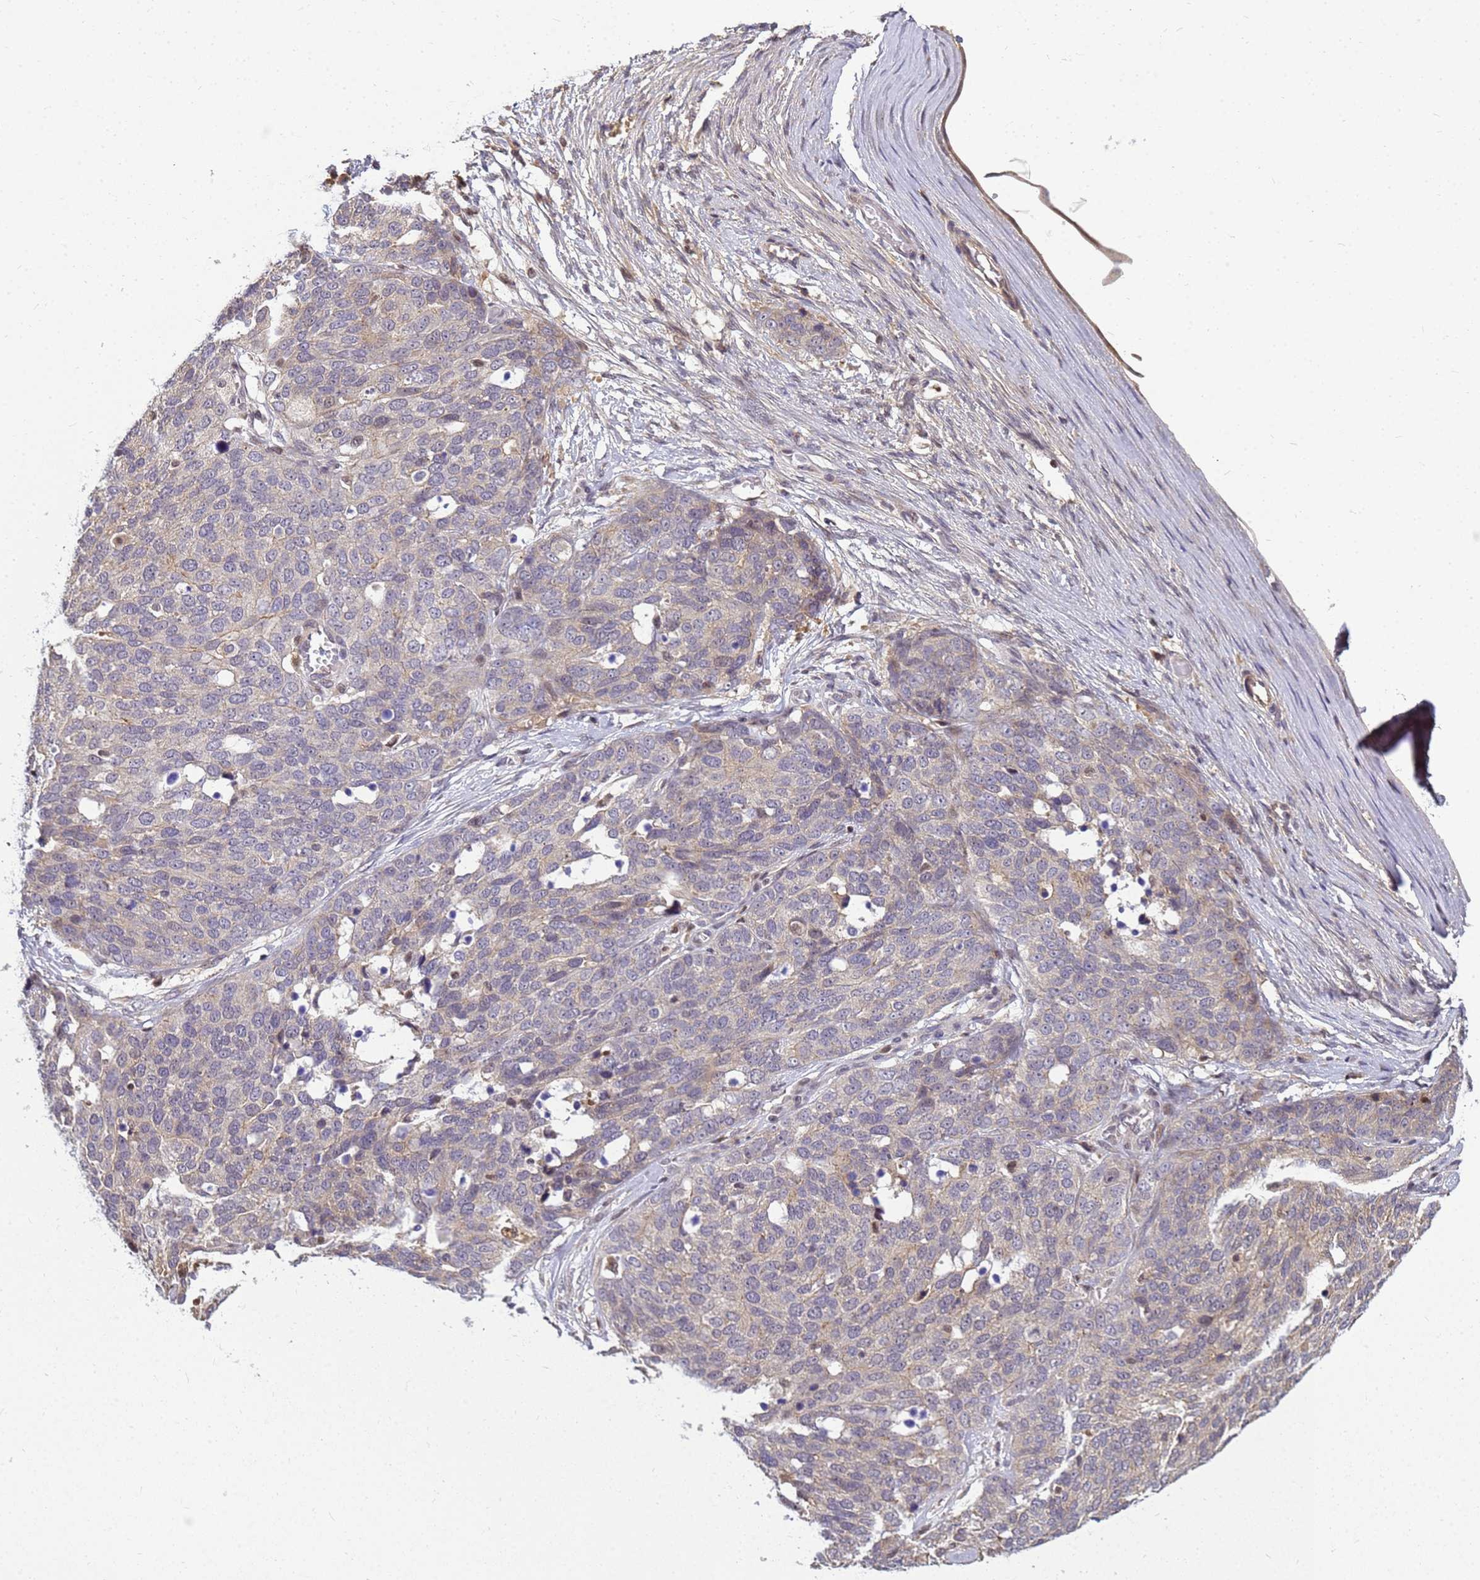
{"staining": {"intensity": "weak", "quantity": "25%-75%", "location": "cytoplasmic/membranous,nuclear"}, "tissue": "ovarian cancer", "cell_type": "Tumor cells", "image_type": "cancer", "snomed": [{"axis": "morphology", "description": "Cystadenocarcinoma, serous, NOS"}, {"axis": "topography", "description": "Ovary"}], "caption": "DAB immunohistochemical staining of human ovarian cancer exhibits weak cytoplasmic/membranous and nuclear protein expression in approximately 25%-75% of tumor cells.", "gene": "TMEM74B", "patient": {"sex": "female", "age": 44}}